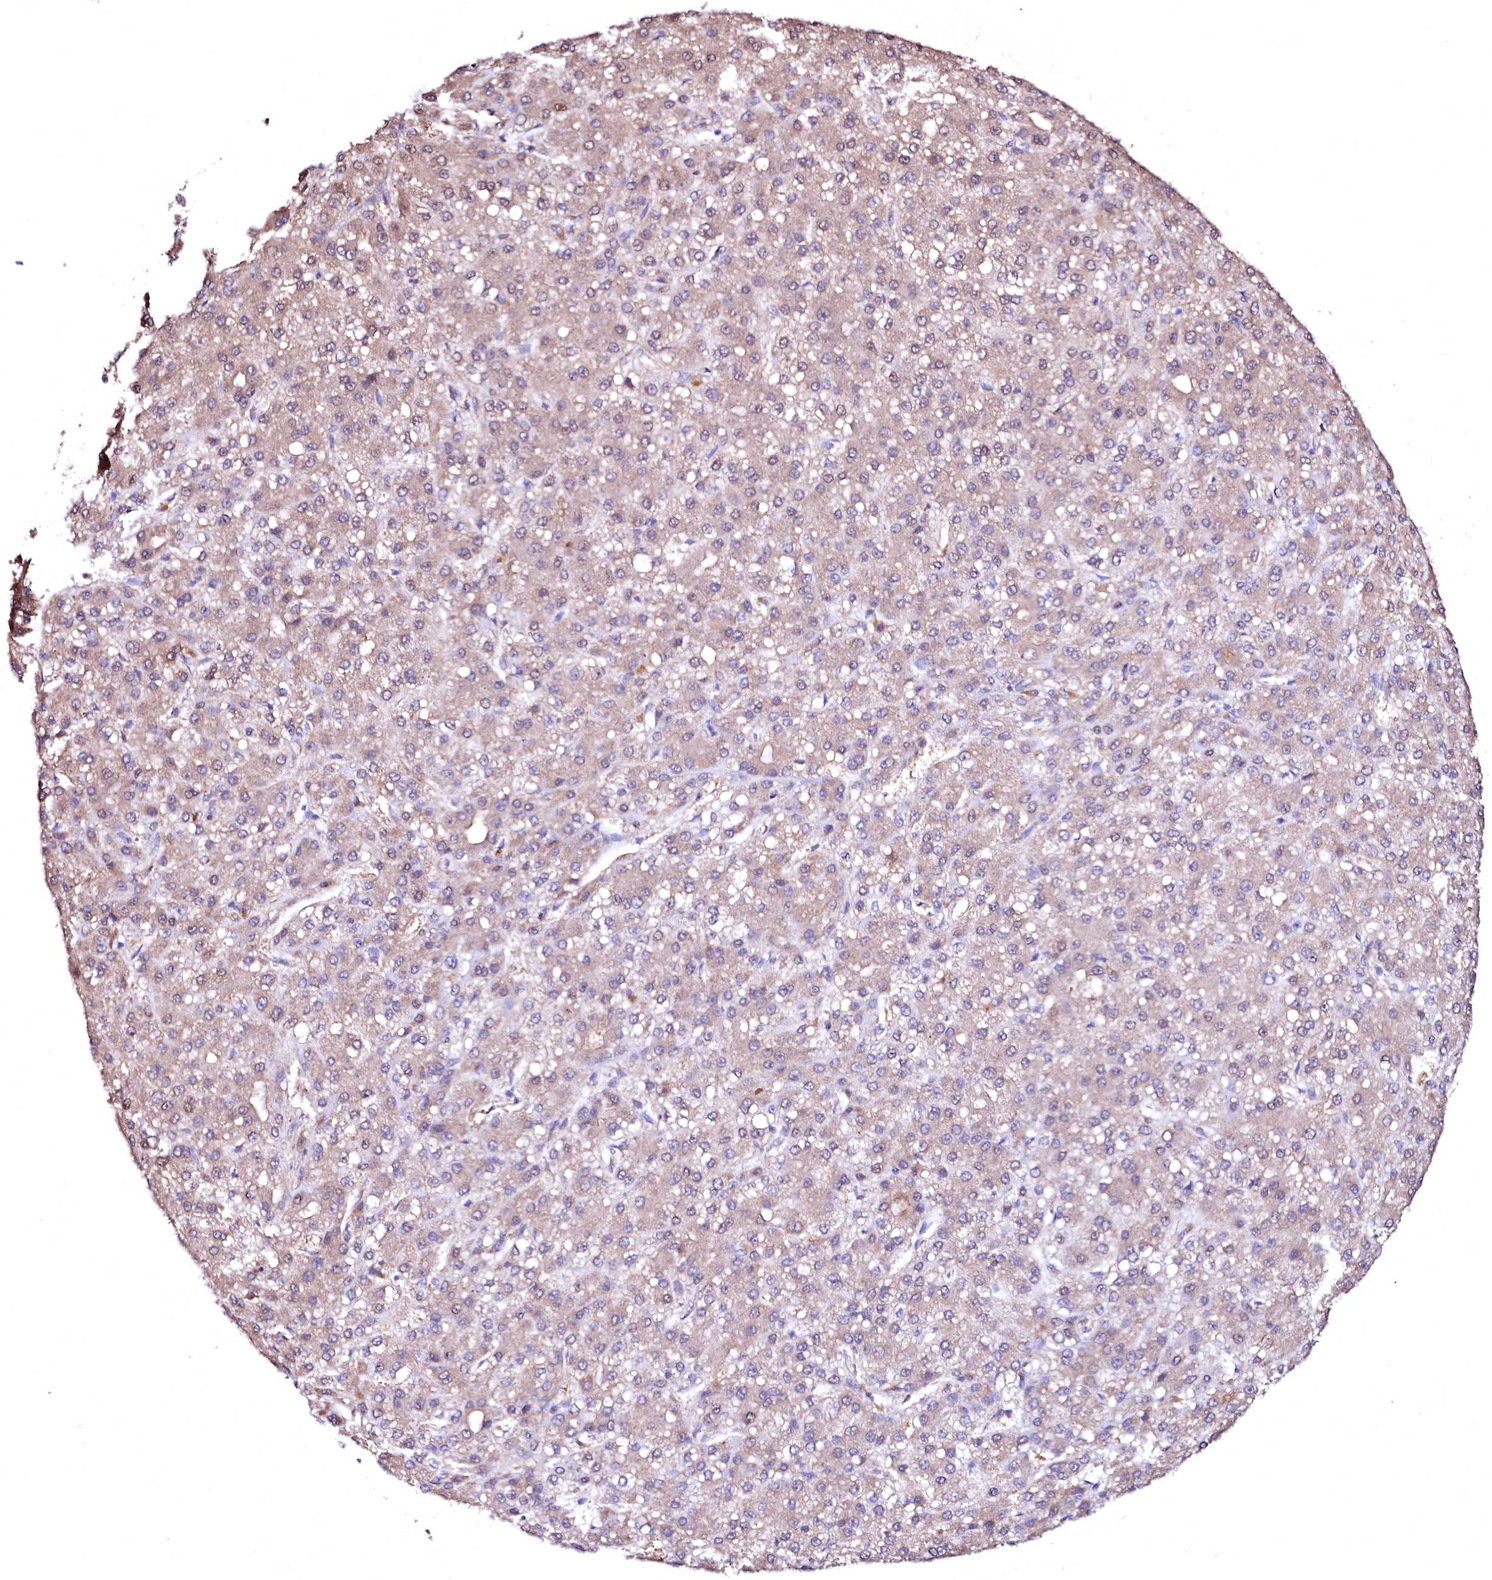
{"staining": {"intensity": "weak", "quantity": "25%-75%", "location": "cytoplasmic/membranous"}, "tissue": "liver cancer", "cell_type": "Tumor cells", "image_type": "cancer", "snomed": [{"axis": "morphology", "description": "Carcinoma, Hepatocellular, NOS"}, {"axis": "topography", "description": "Liver"}], "caption": "Weak cytoplasmic/membranous protein expression is identified in about 25%-75% of tumor cells in liver cancer (hepatocellular carcinoma).", "gene": "GPR176", "patient": {"sex": "male", "age": 67}}